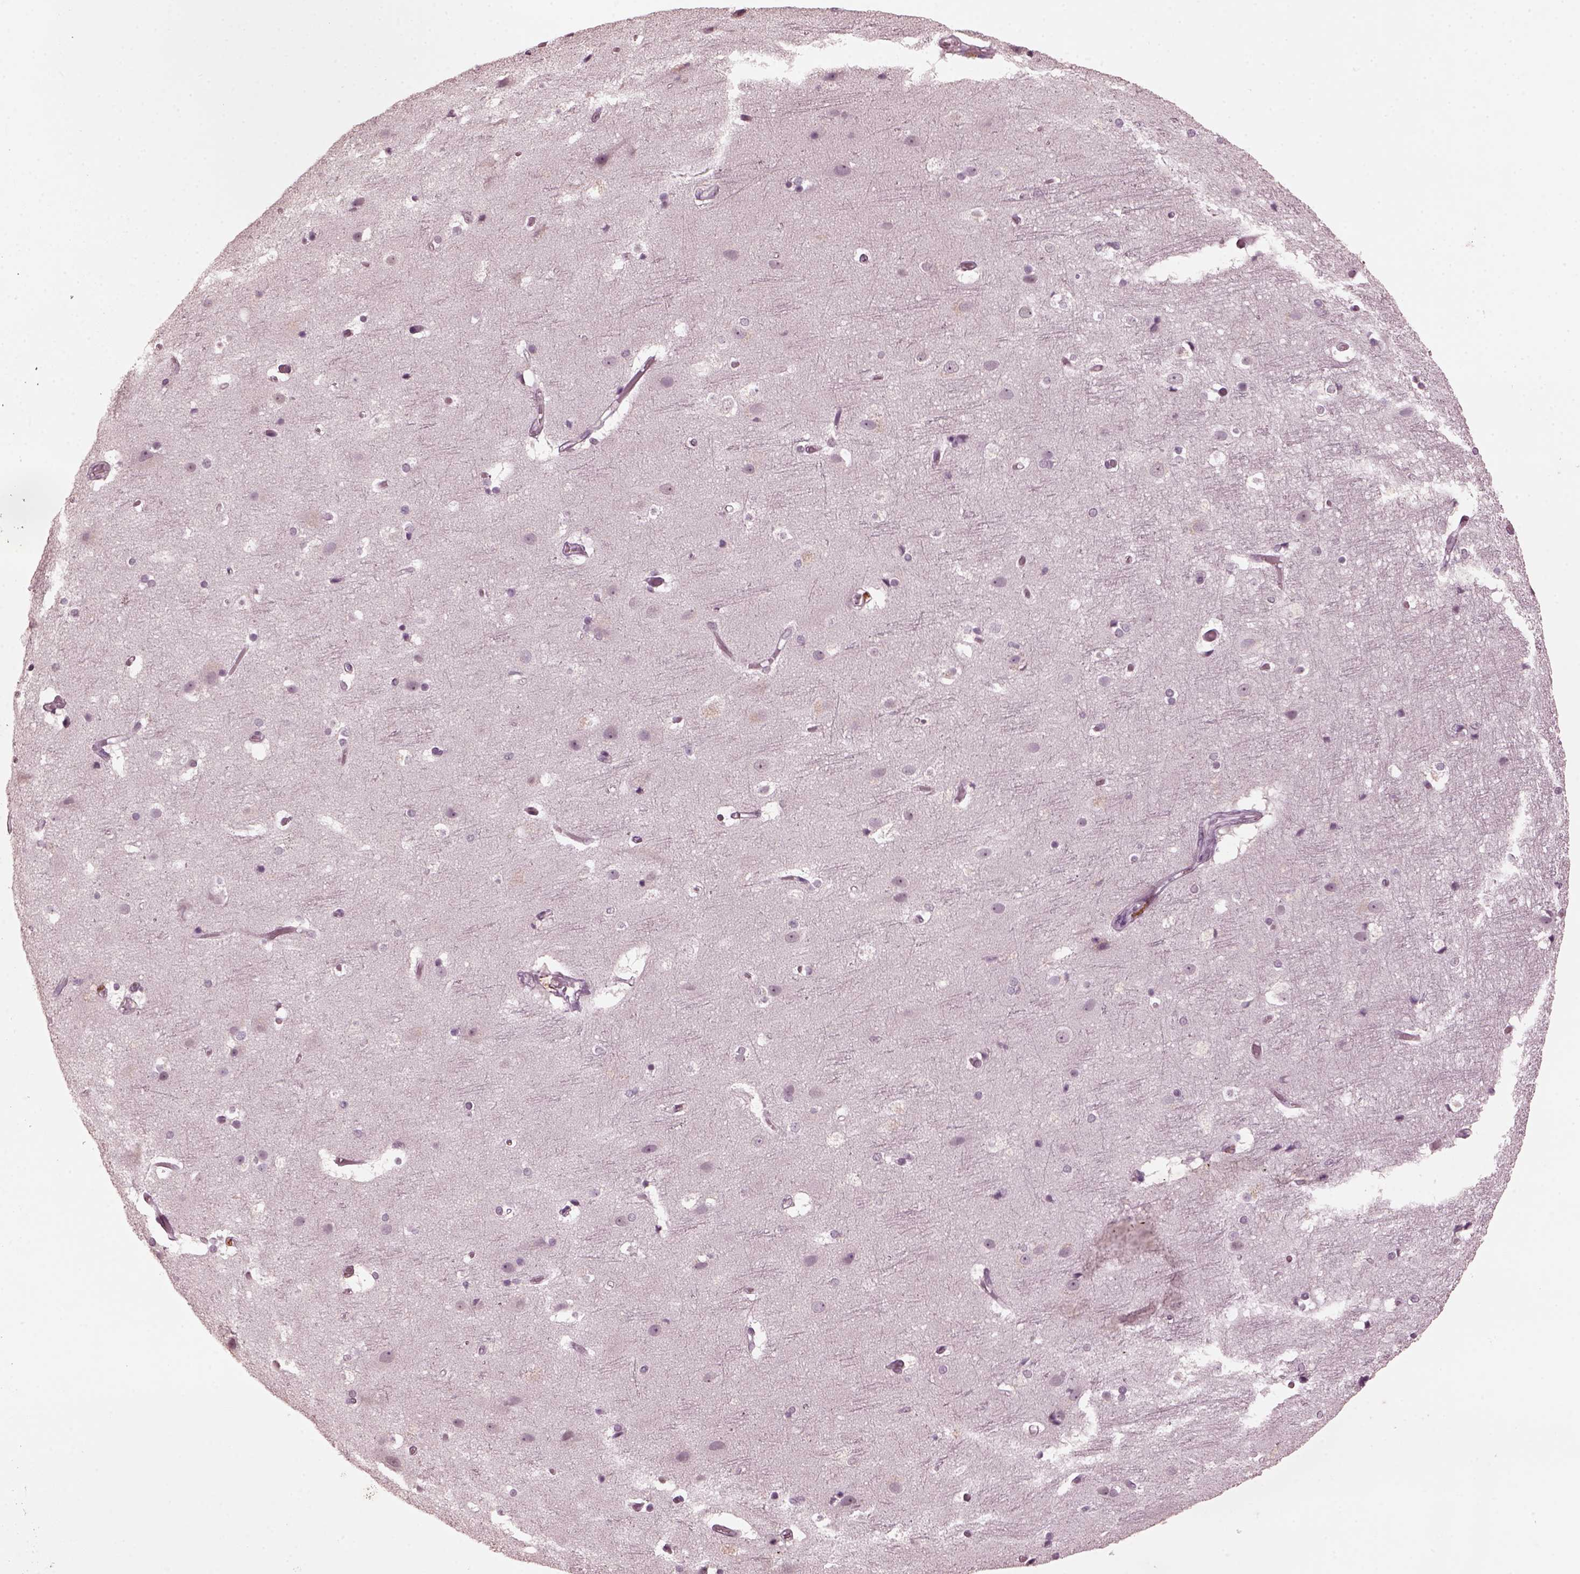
{"staining": {"intensity": "negative", "quantity": "none", "location": "none"}, "tissue": "cerebral cortex", "cell_type": "Endothelial cells", "image_type": "normal", "snomed": [{"axis": "morphology", "description": "Normal tissue, NOS"}, {"axis": "topography", "description": "Cerebral cortex"}], "caption": "IHC of normal cerebral cortex shows no positivity in endothelial cells. (Immunohistochemistry, brightfield microscopy, high magnification).", "gene": "KRT79", "patient": {"sex": "female", "age": 52}}